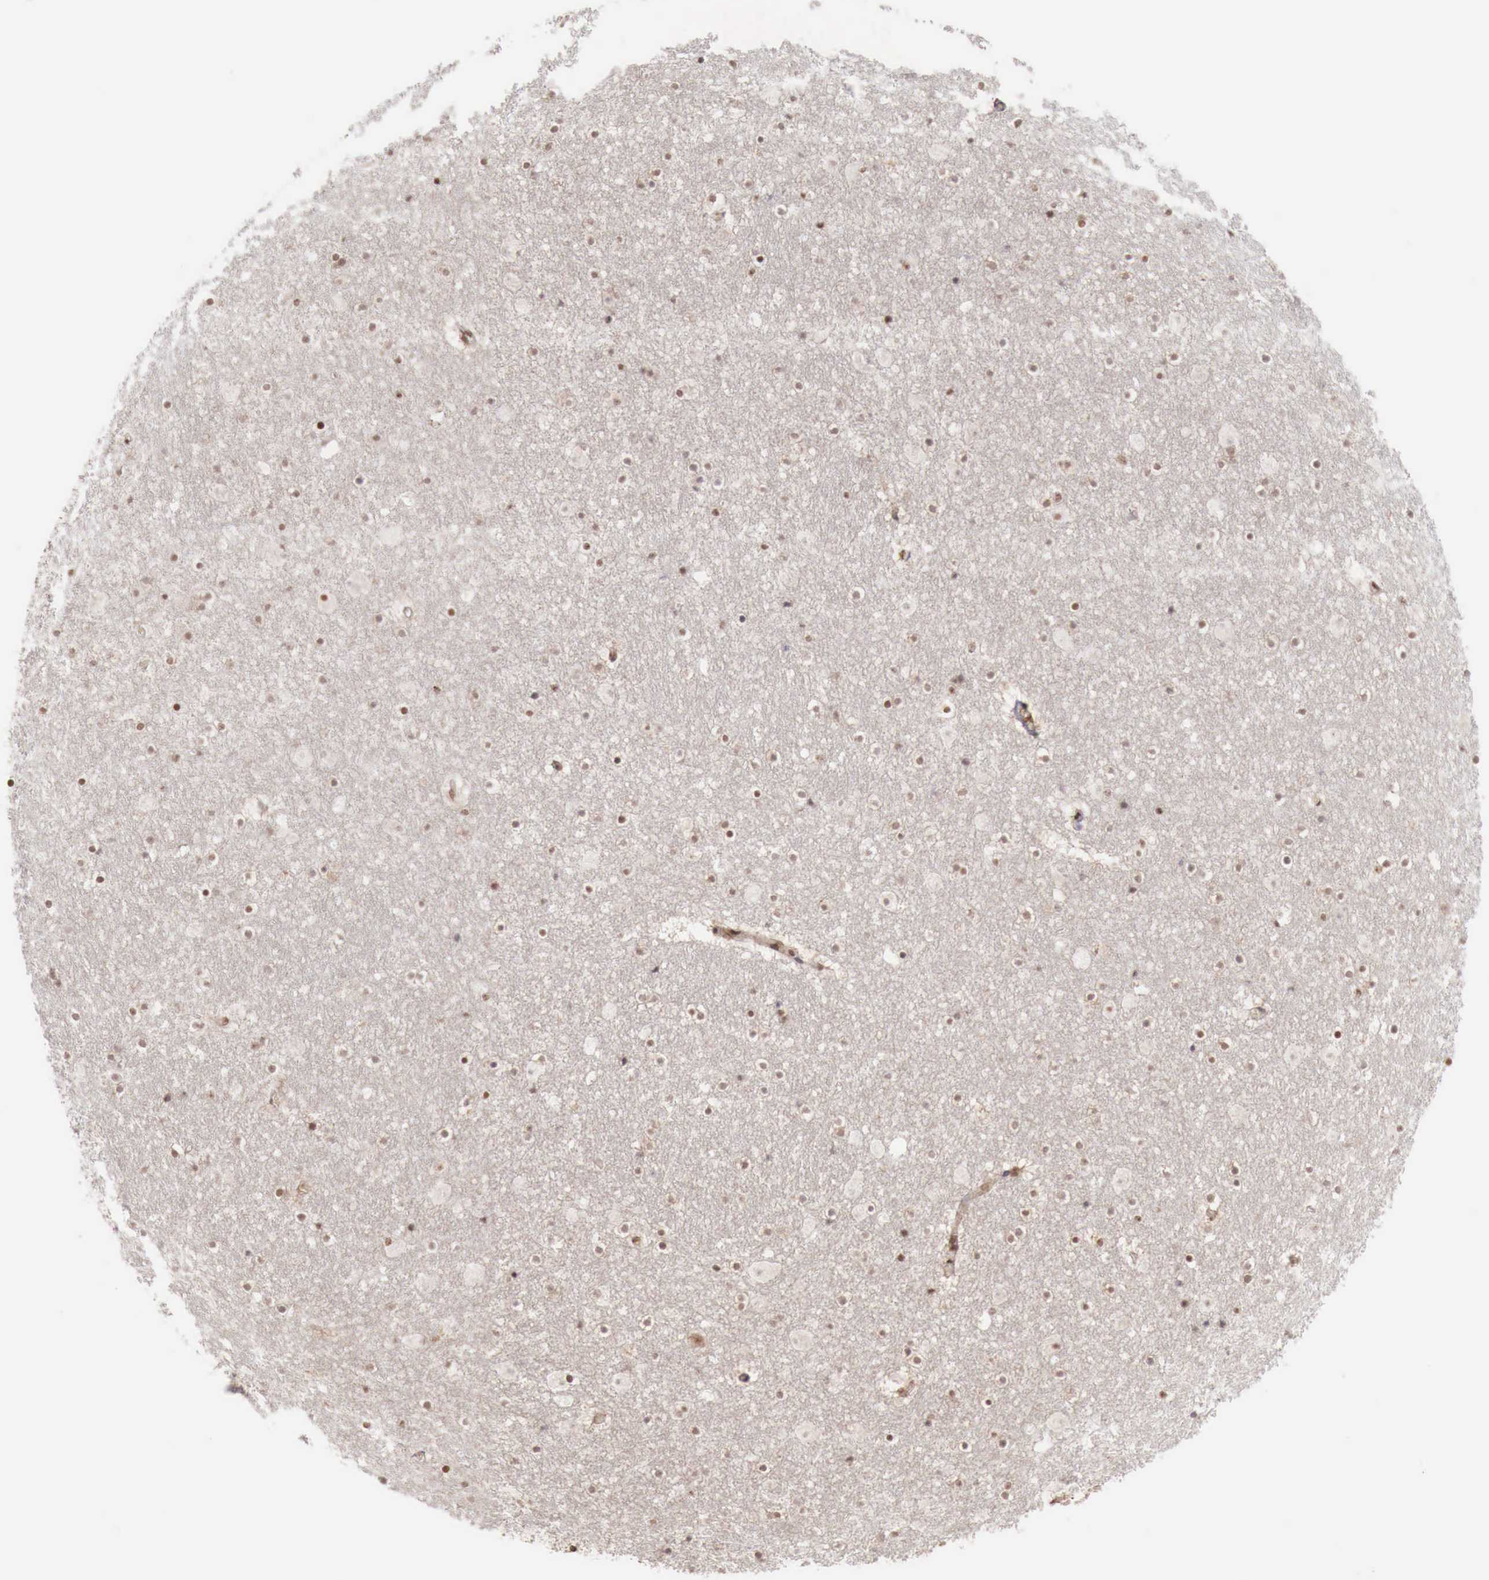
{"staining": {"intensity": "strong", "quantity": ">75%", "location": "nuclear"}, "tissue": "caudate", "cell_type": "Glial cells", "image_type": "normal", "snomed": [{"axis": "morphology", "description": "Normal tissue, NOS"}, {"axis": "topography", "description": "Lateral ventricle wall"}], "caption": "Normal caudate demonstrates strong nuclear expression in about >75% of glial cells (DAB (3,3'-diaminobenzidine) IHC with brightfield microscopy, high magnification)..", "gene": "PHF14", "patient": {"sex": "male", "age": 45}}